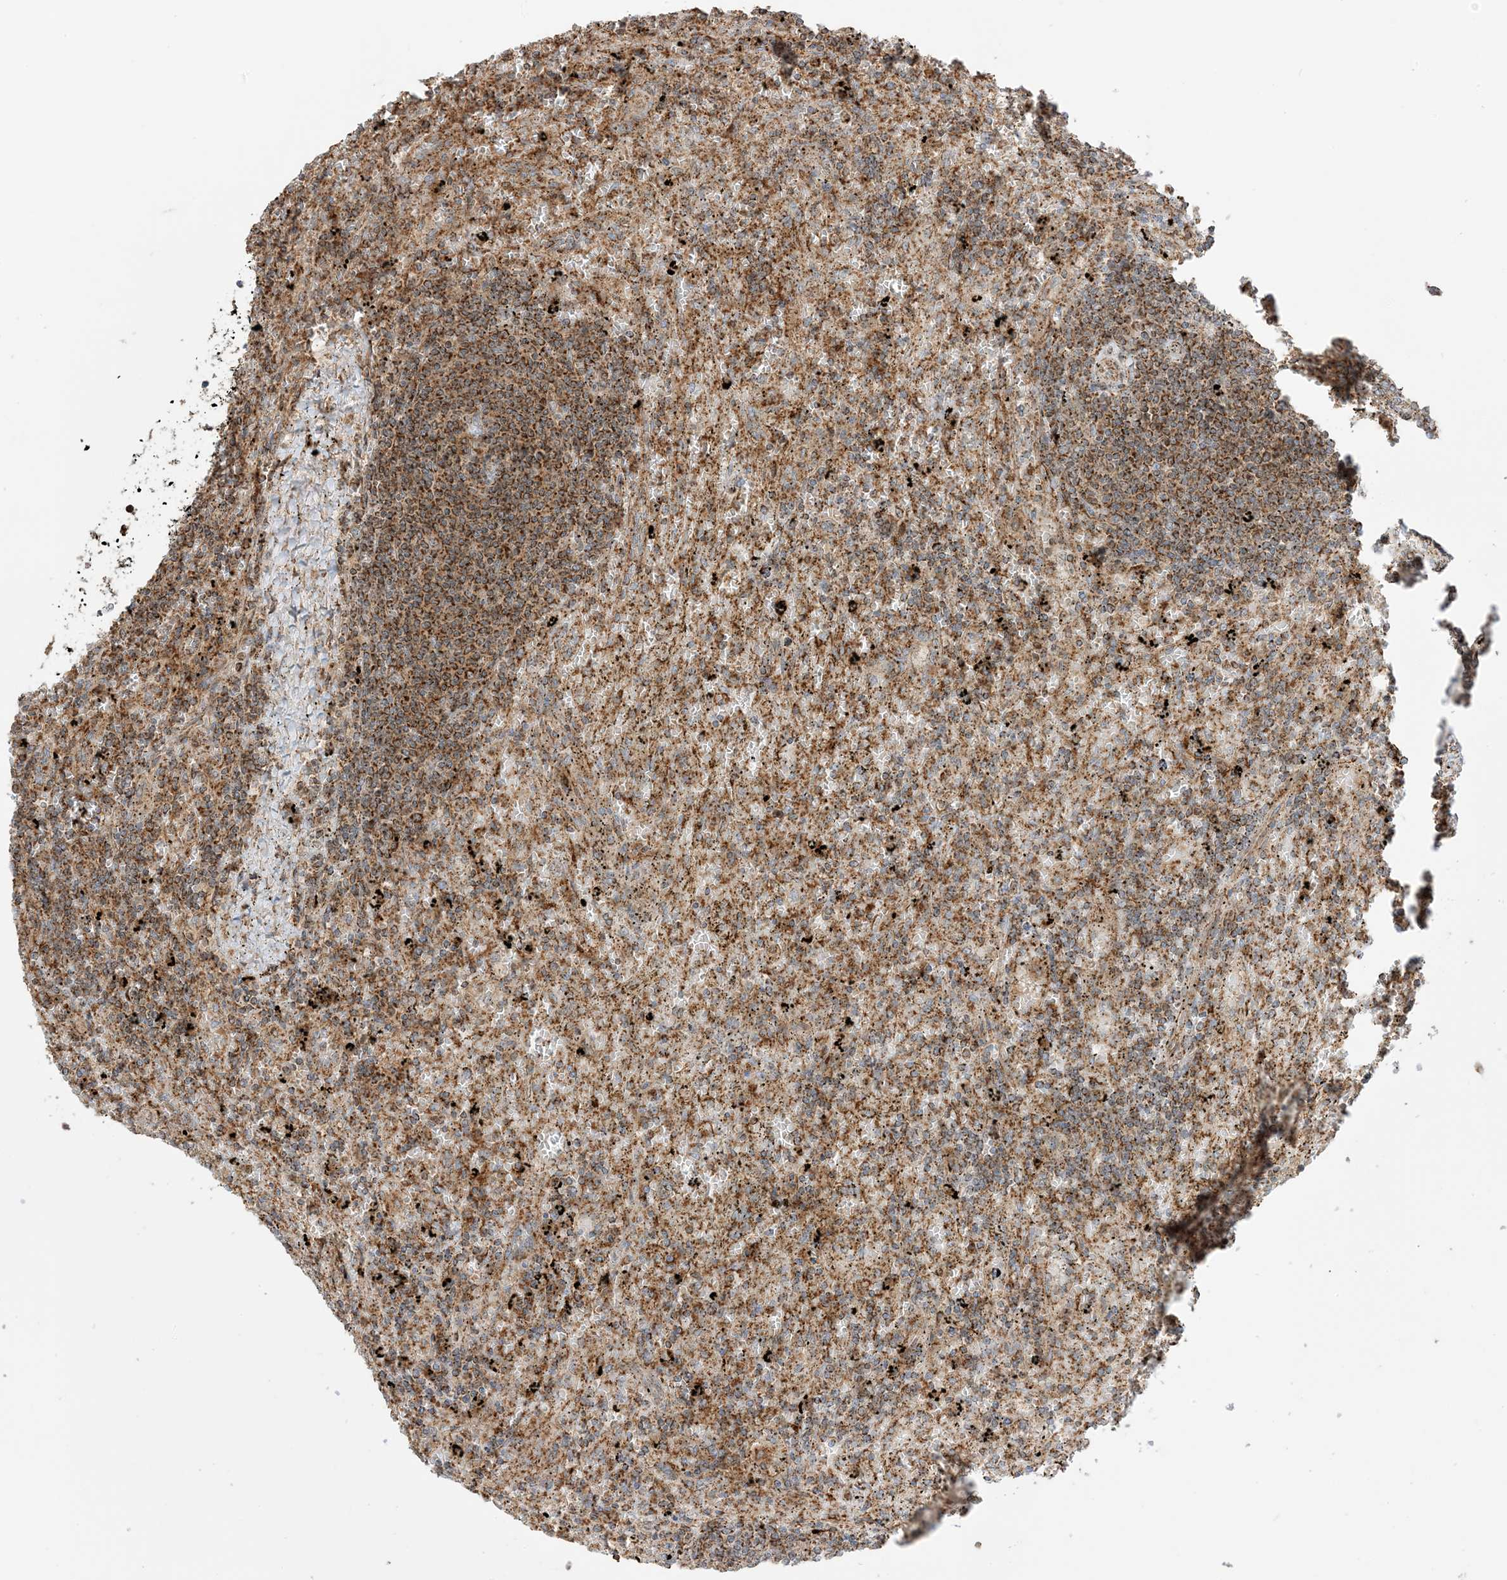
{"staining": {"intensity": "strong", "quantity": ">75%", "location": "cytoplasmic/membranous"}, "tissue": "lymphoma", "cell_type": "Tumor cells", "image_type": "cancer", "snomed": [{"axis": "morphology", "description": "Malignant lymphoma, non-Hodgkin's type, Low grade"}, {"axis": "topography", "description": "Spleen"}], "caption": "Immunohistochemical staining of human lymphoma shows high levels of strong cytoplasmic/membranous positivity in about >75% of tumor cells.", "gene": "N4BP3", "patient": {"sex": "male", "age": 76}}